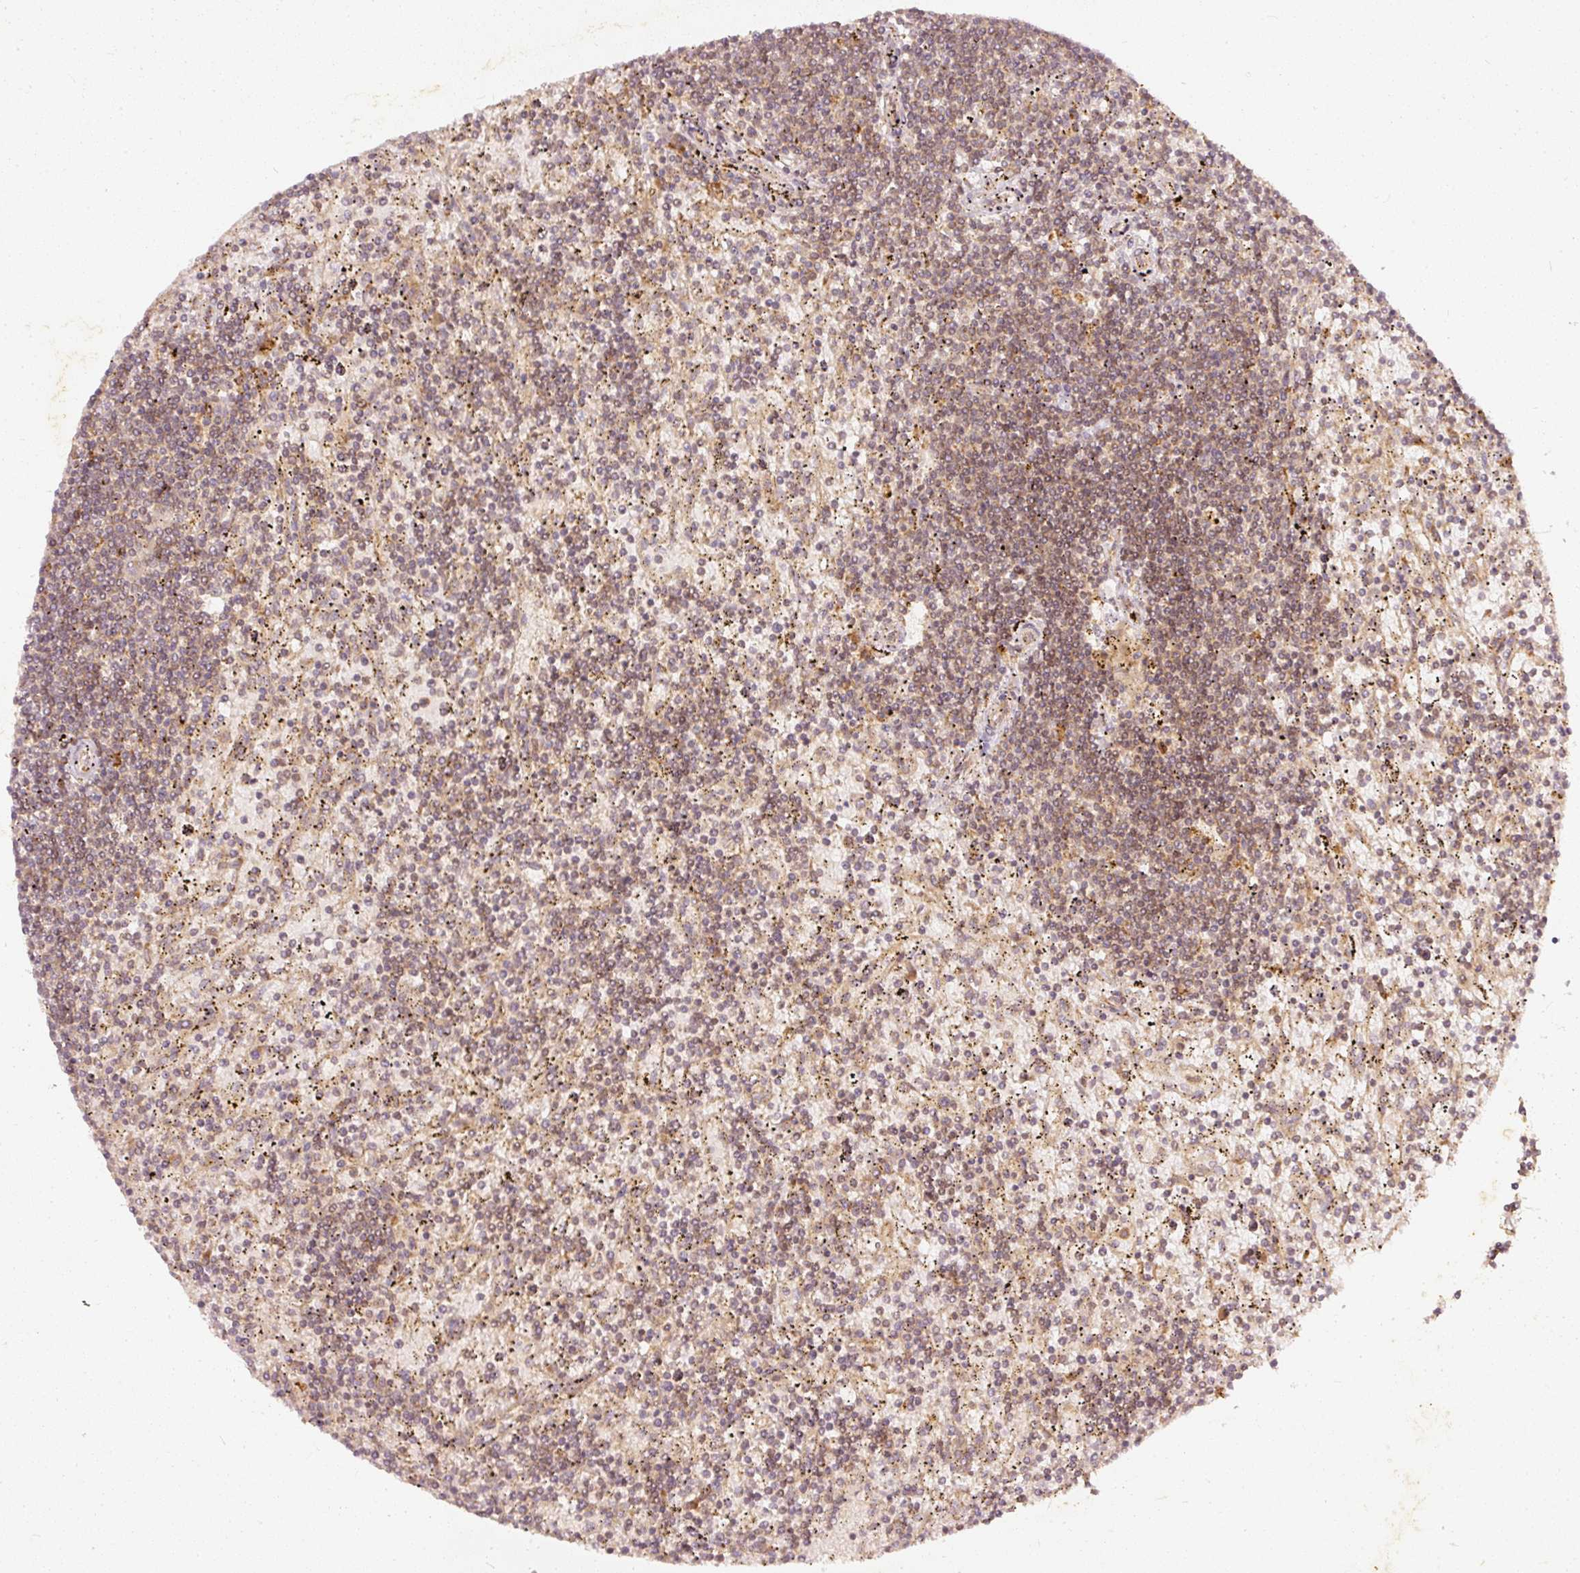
{"staining": {"intensity": "weak", "quantity": "25%-75%", "location": "cytoplasmic/membranous"}, "tissue": "lymphoma", "cell_type": "Tumor cells", "image_type": "cancer", "snomed": [{"axis": "morphology", "description": "Malignant lymphoma, non-Hodgkin's type, Low grade"}, {"axis": "topography", "description": "Spleen"}], "caption": "Human lymphoma stained with a protein marker demonstrates weak staining in tumor cells.", "gene": "ZNF580", "patient": {"sex": "male", "age": 76}}